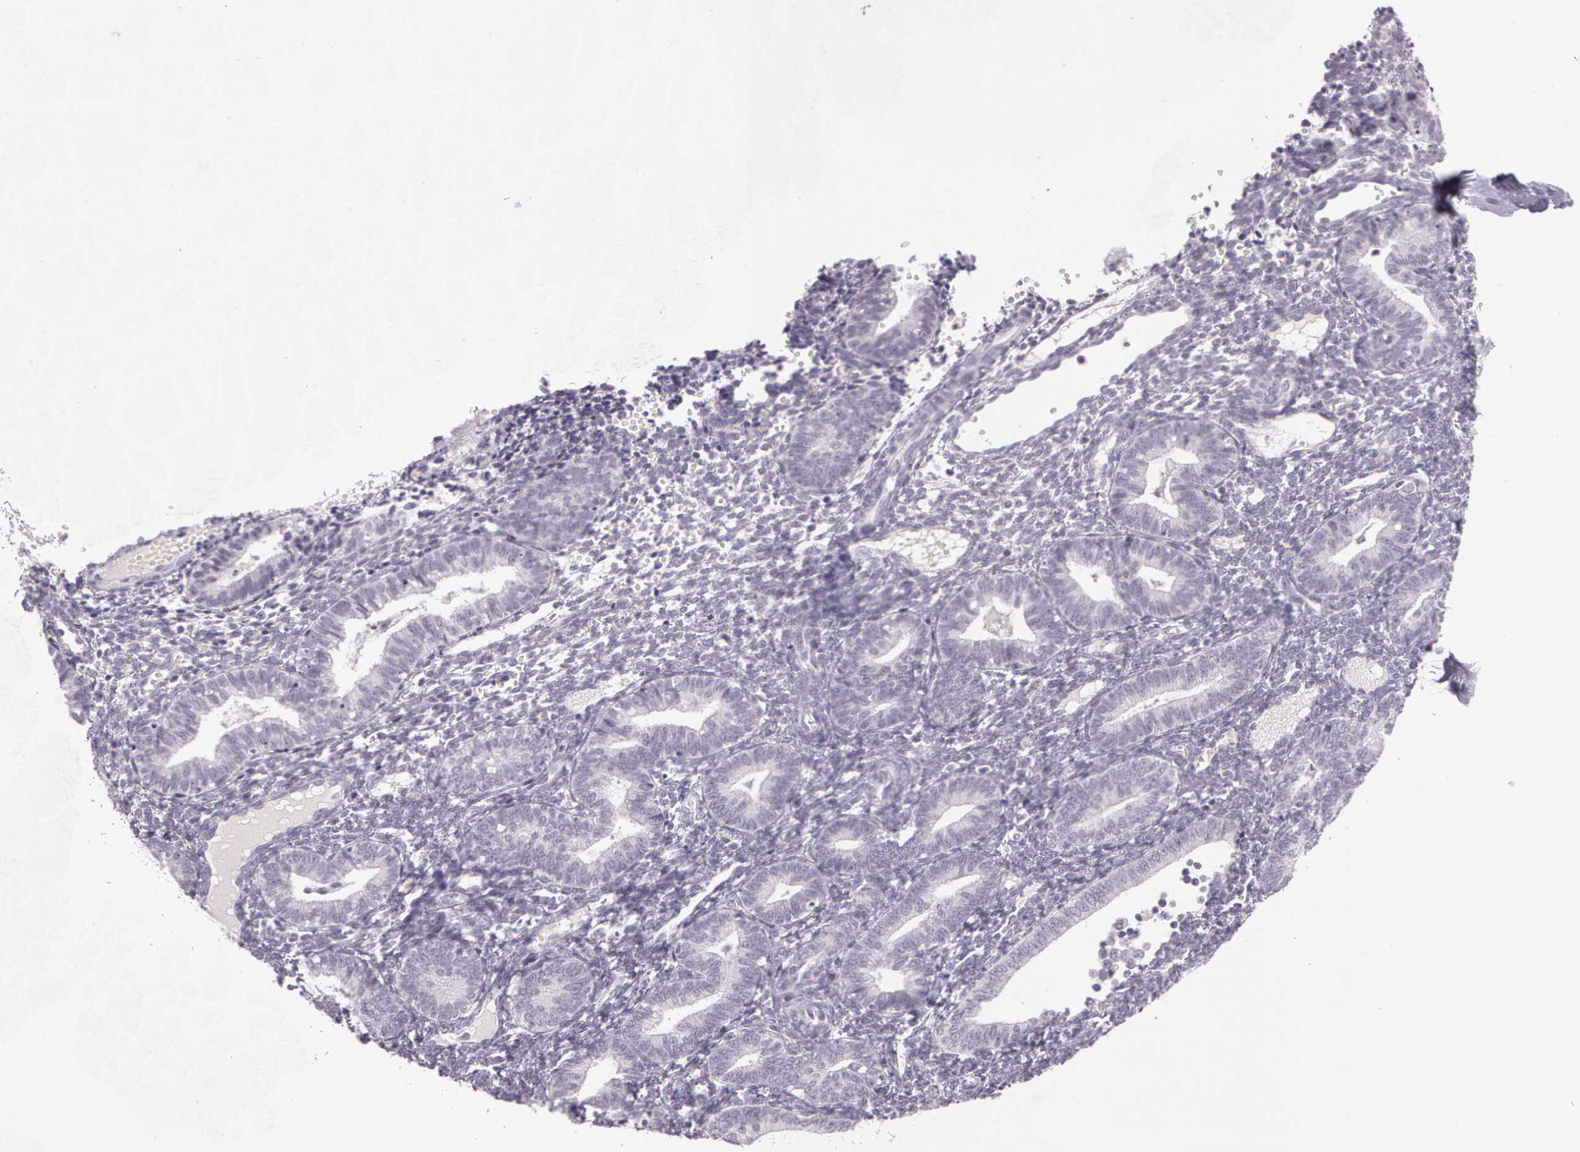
{"staining": {"intensity": "negative", "quantity": "none", "location": "none"}, "tissue": "endometrium", "cell_type": "Cells in endometrial stroma", "image_type": "normal", "snomed": [{"axis": "morphology", "description": "Normal tissue, NOS"}, {"axis": "topography", "description": "Endometrium"}], "caption": "The immunohistochemistry (IHC) micrograph has no significant positivity in cells in endometrial stroma of endometrium. (Stains: DAB immunohistochemistry (IHC) with hematoxylin counter stain, Microscopy: brightfield microscopy at high magnification).", "gene": "OTC", "patient": {"sex": "female", "age": 61}}